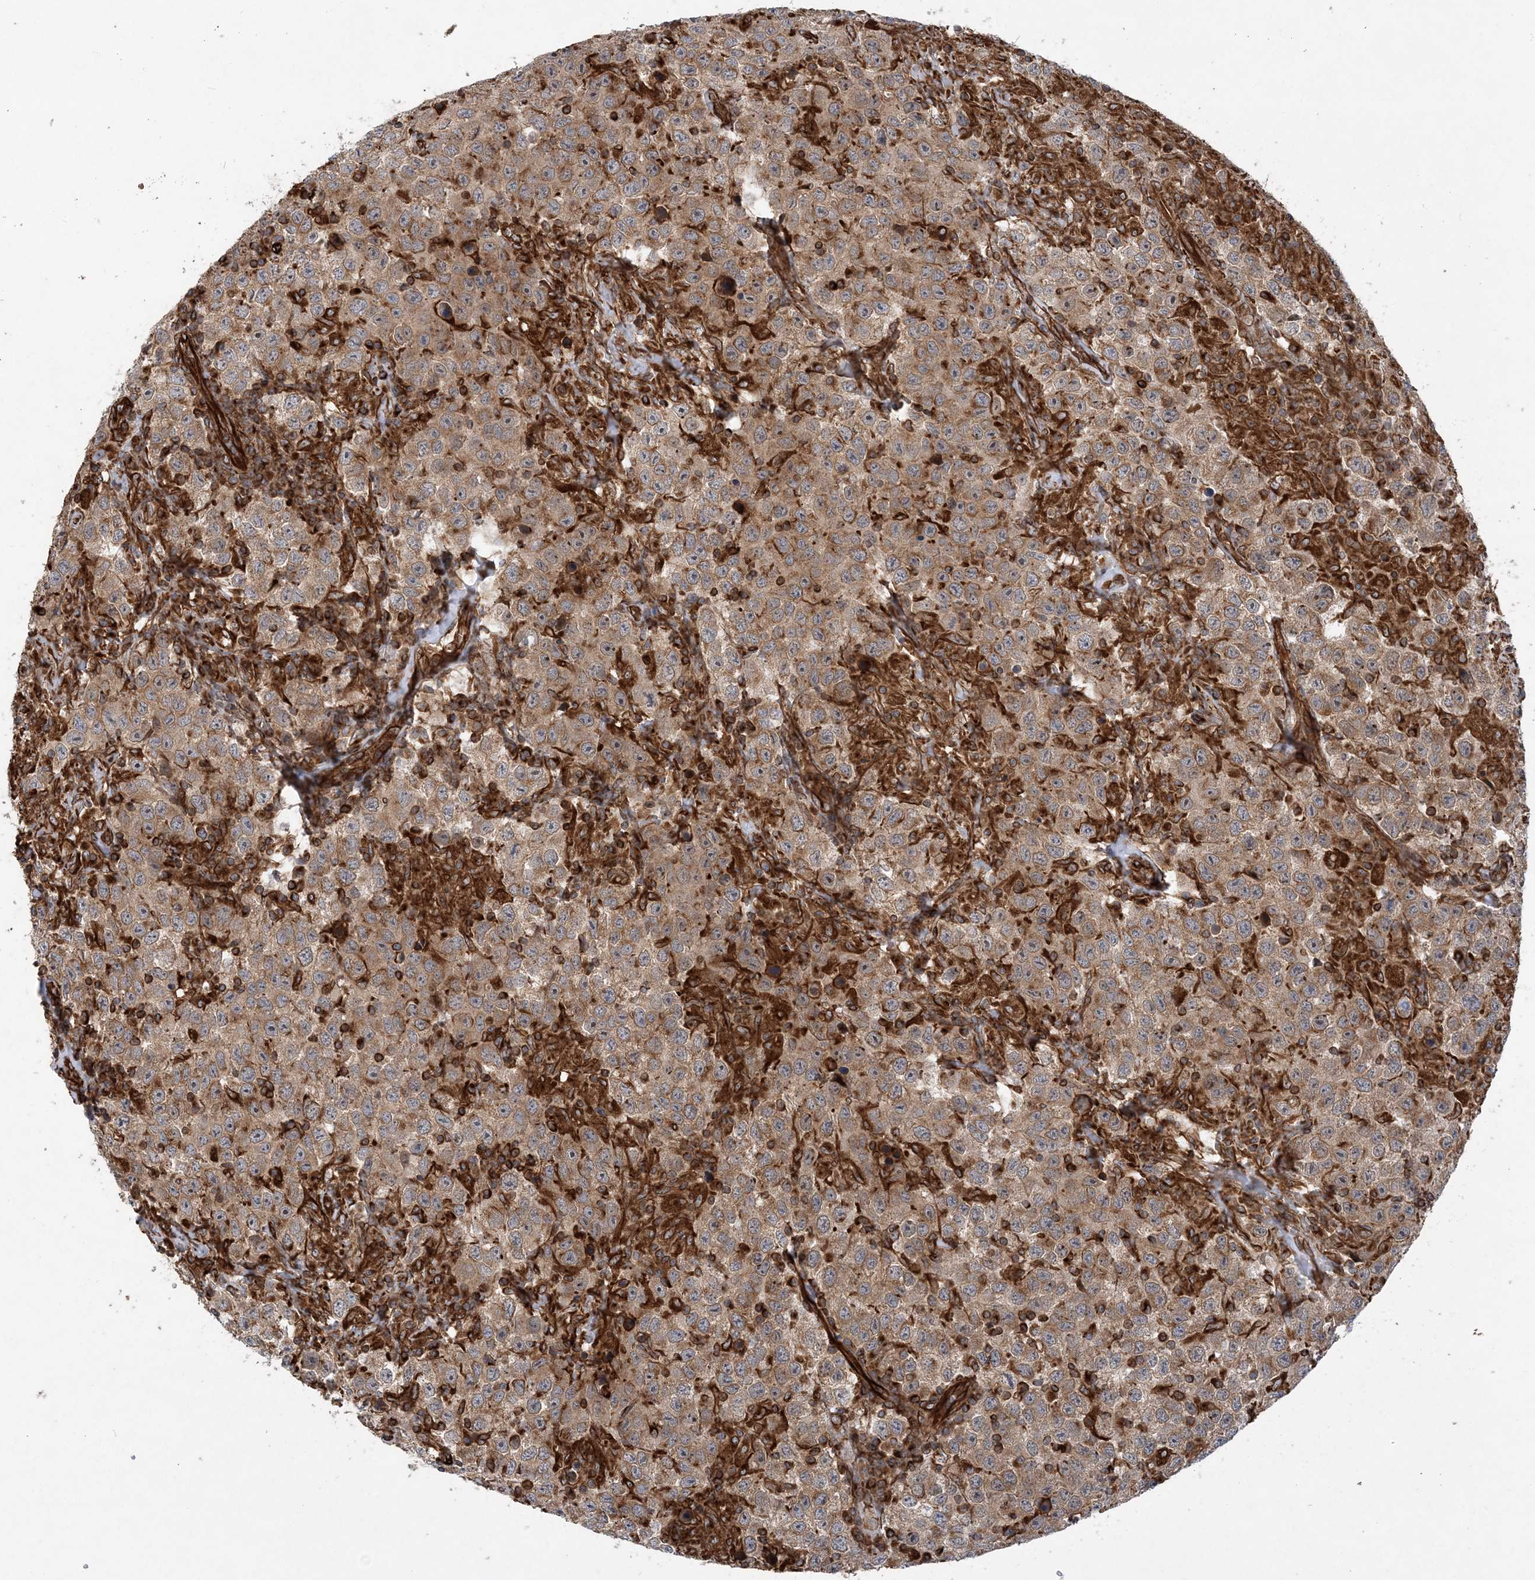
{"staining": {"intensity": "moderate", "quantity": ">75%", "location": "cytoplasmic/membranous"}, "tissue": "testis cancer", "cell_type": "Tumor cells", "image_type": "cancer", "snomed": [{"axis": "morphology", "description": "Seminoma, NOS"}, {"axis": "topography", "description": "Testis"}], "caption": "Testis seminoma was stained to show a protein in brown. There is medium levels of moderate cytoplasmic/membranous staining in approximately >75% of tumor cells. (DAB (3,3'-diaminobenzidine) IHC with brightfield microscopy, high magnification).", "gene": "FAM114A2", "patient": {"sex": "male", "age": 41}}